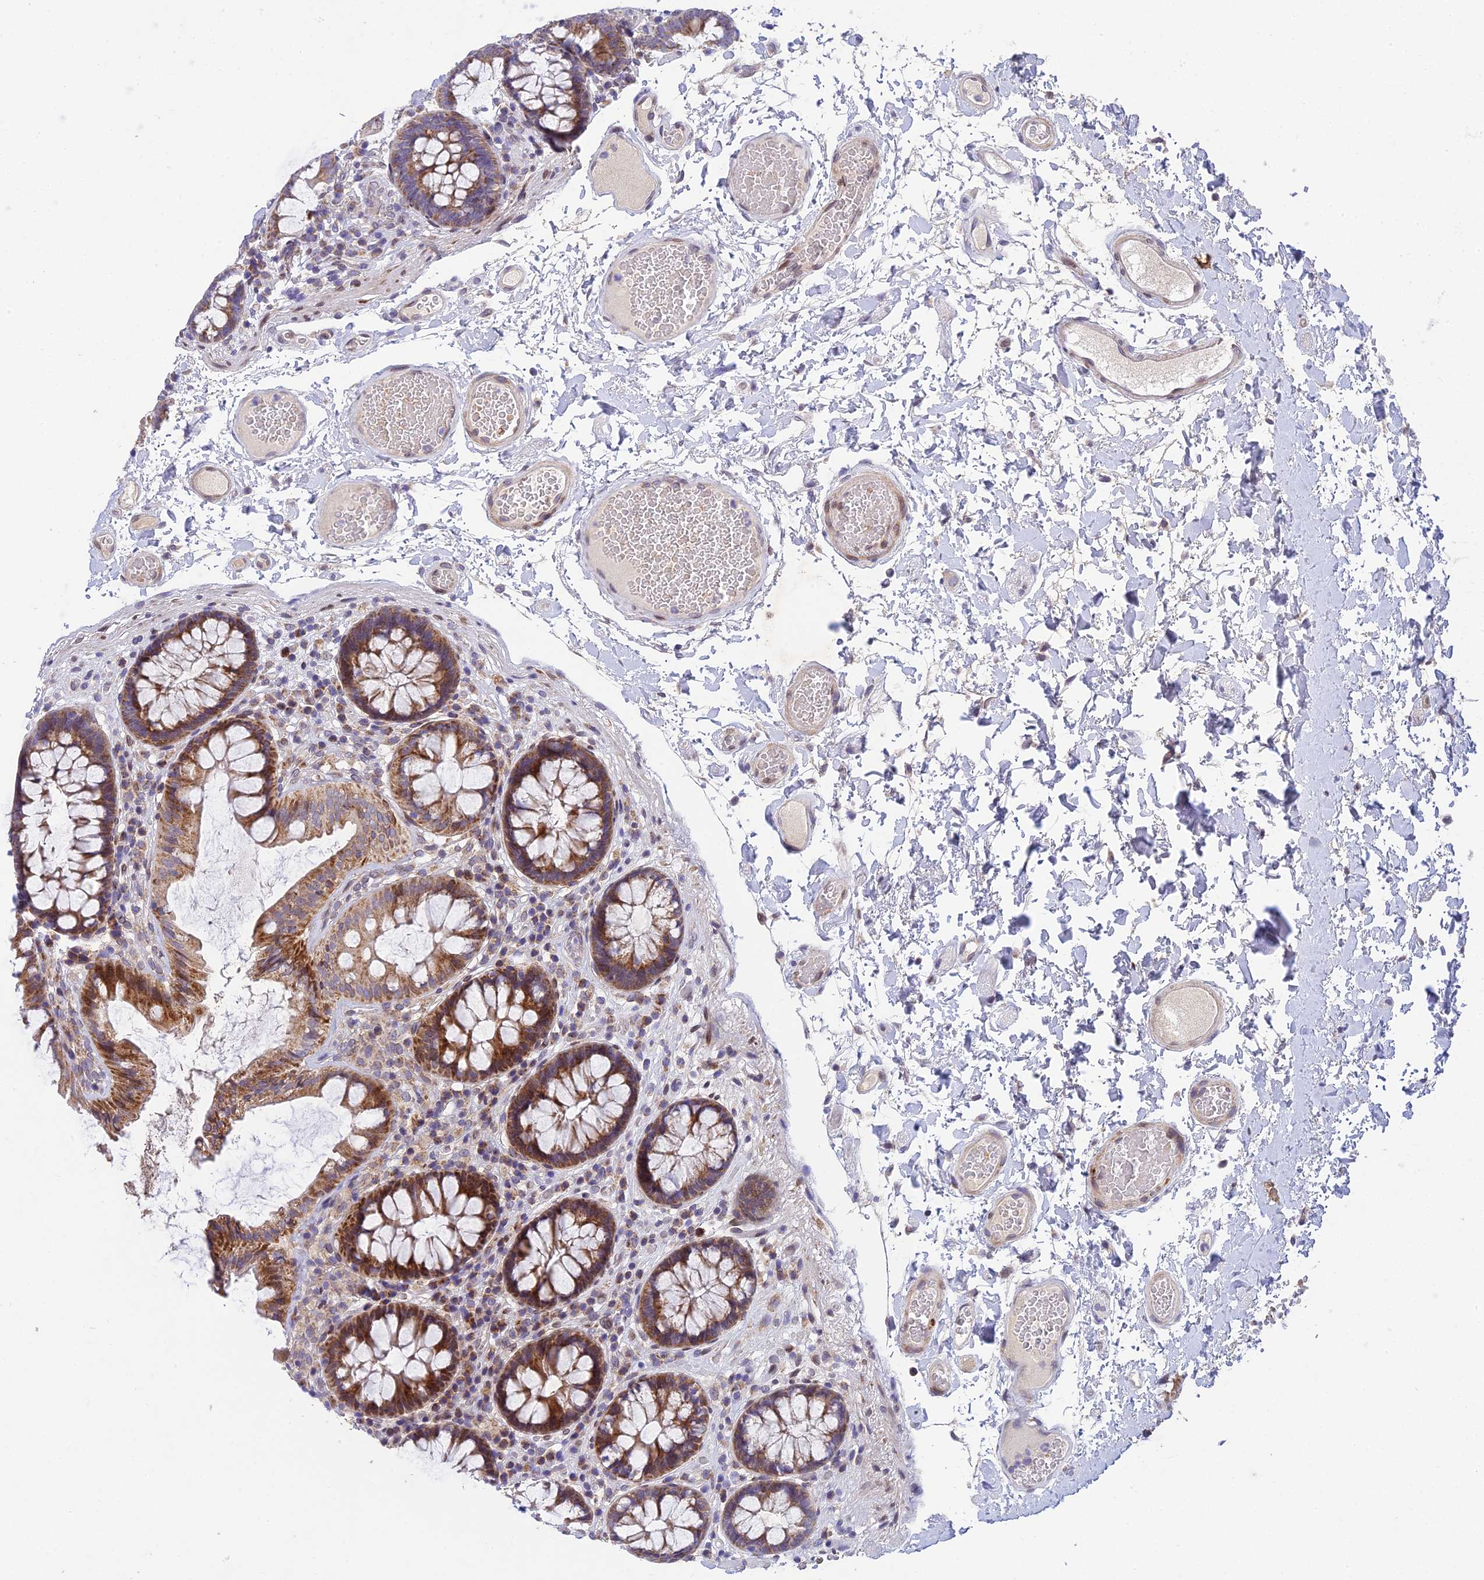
{"staining": {"intensity": "weak", "quantity": ">75%", "location": "cytoplasmic/membranous,nuclear"}, "tissue": "colon", "cell_type": "Endothelial cells", "image_type": "normal", "snomed": [{"axis": "morphology", "description": "Normal tissue, NOS"}, {"axis": "topography", "description": "Colon"}], "caption": "Brown immunohistochemical staining in unremarkable colon shows weak cytoplasmic/membranous,nuclear expression in approximately >75% of endothelial cells. The protein of interest is stained brown, and the nuclei are stained in blue (DAB (3,3'-diaminobenzidine) IHC with brightfield microscopy, high magnification).", "gene": "MGAT2", "patient": {"sex": "male", "age": 84}}